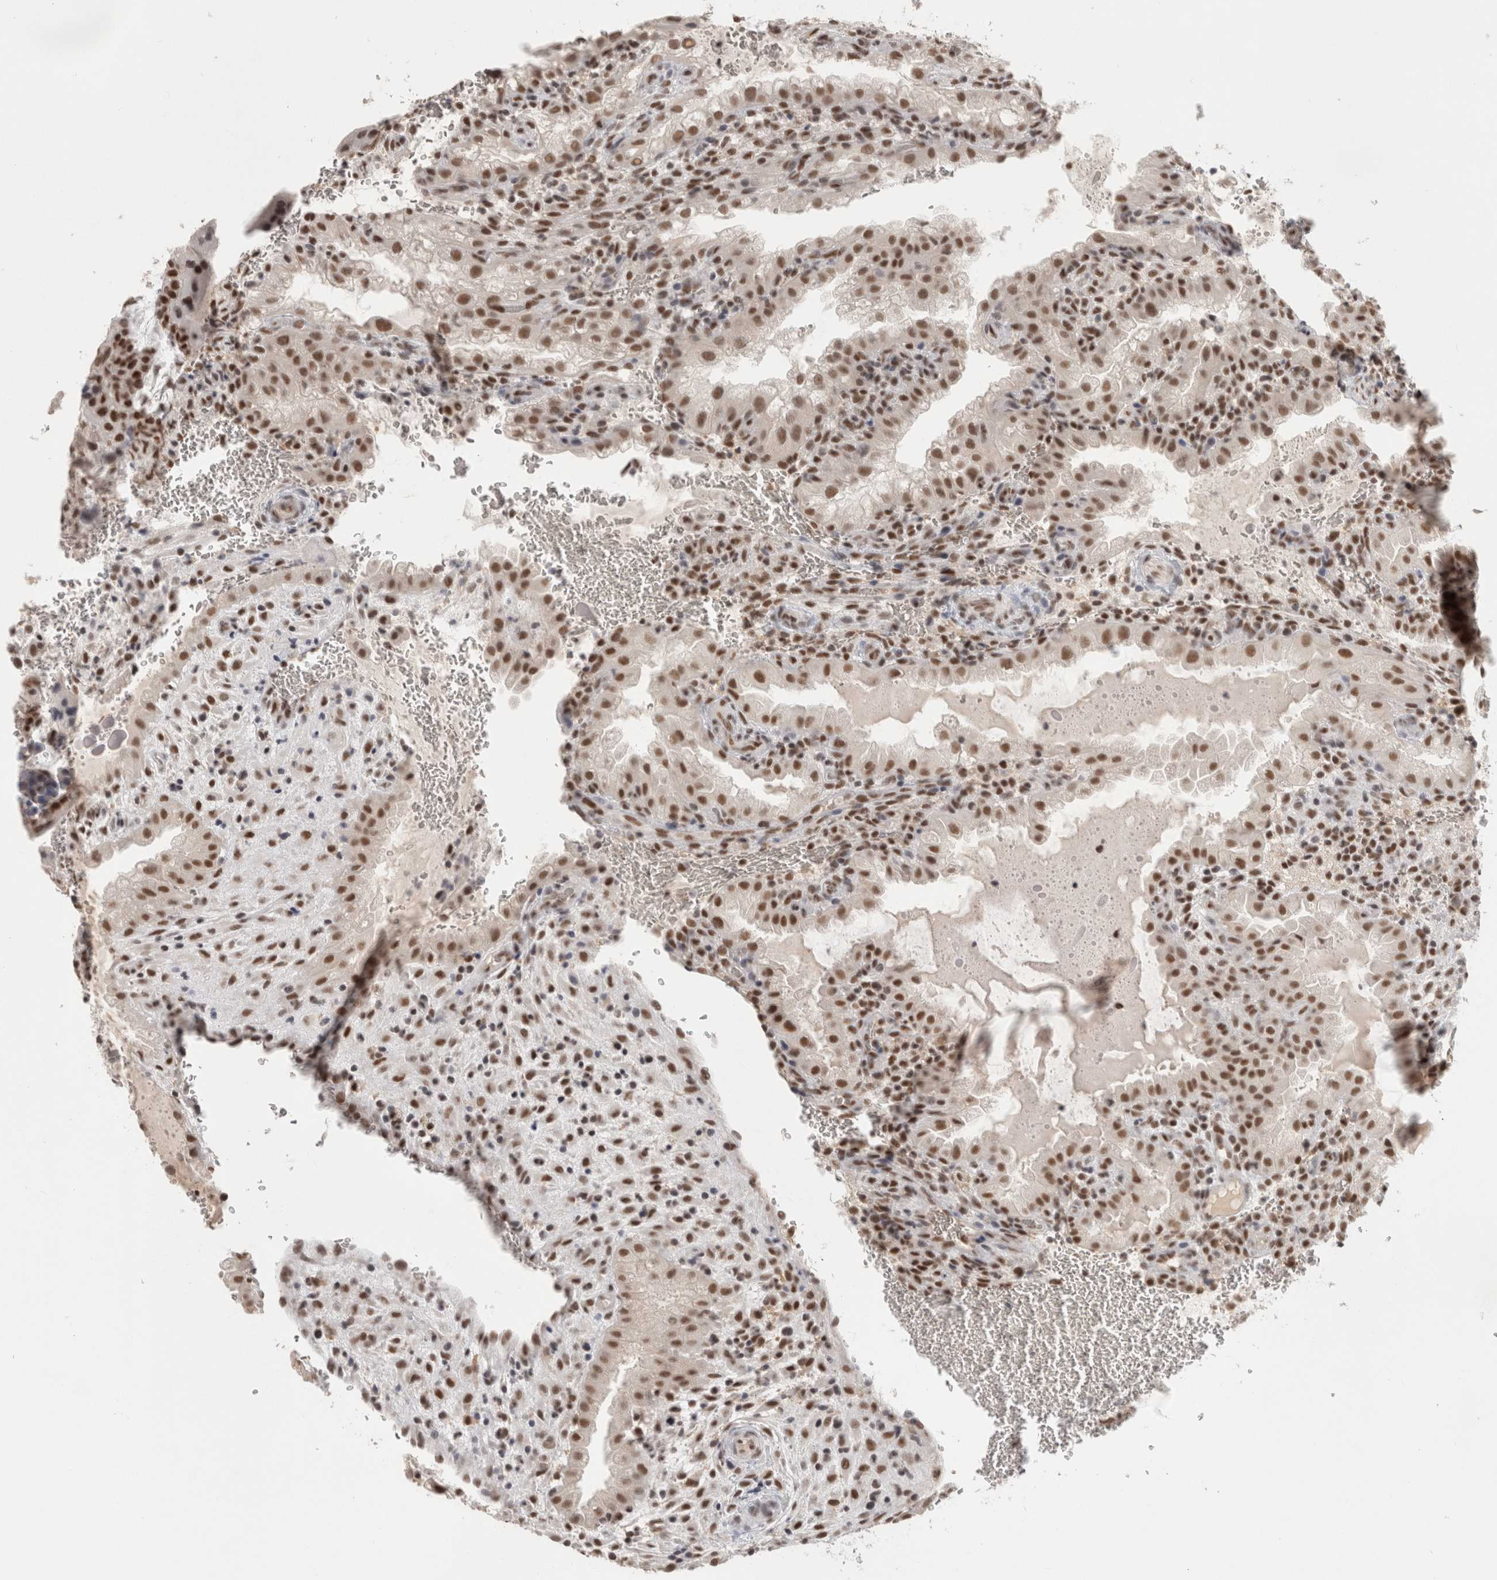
{"staining": {"intensity": "moderate", "quantity": ">75%", "location": "nuclear"}, "tissue": "placenta", "cell_type": "Decidual cells", "image_type": "normal", "snomed": [{"axis": "morphology", "description": "Normal tissue, NOS"}, {"axis": "topography", "description": "Placenta"}], "caption": "Benign placenta exhibits moderate nuclear staining in approximately >75% of decidual cells Nuclei are stained in blue..", "gene": "ZNF830", "patient": {"sex": "female", "age": 35}}